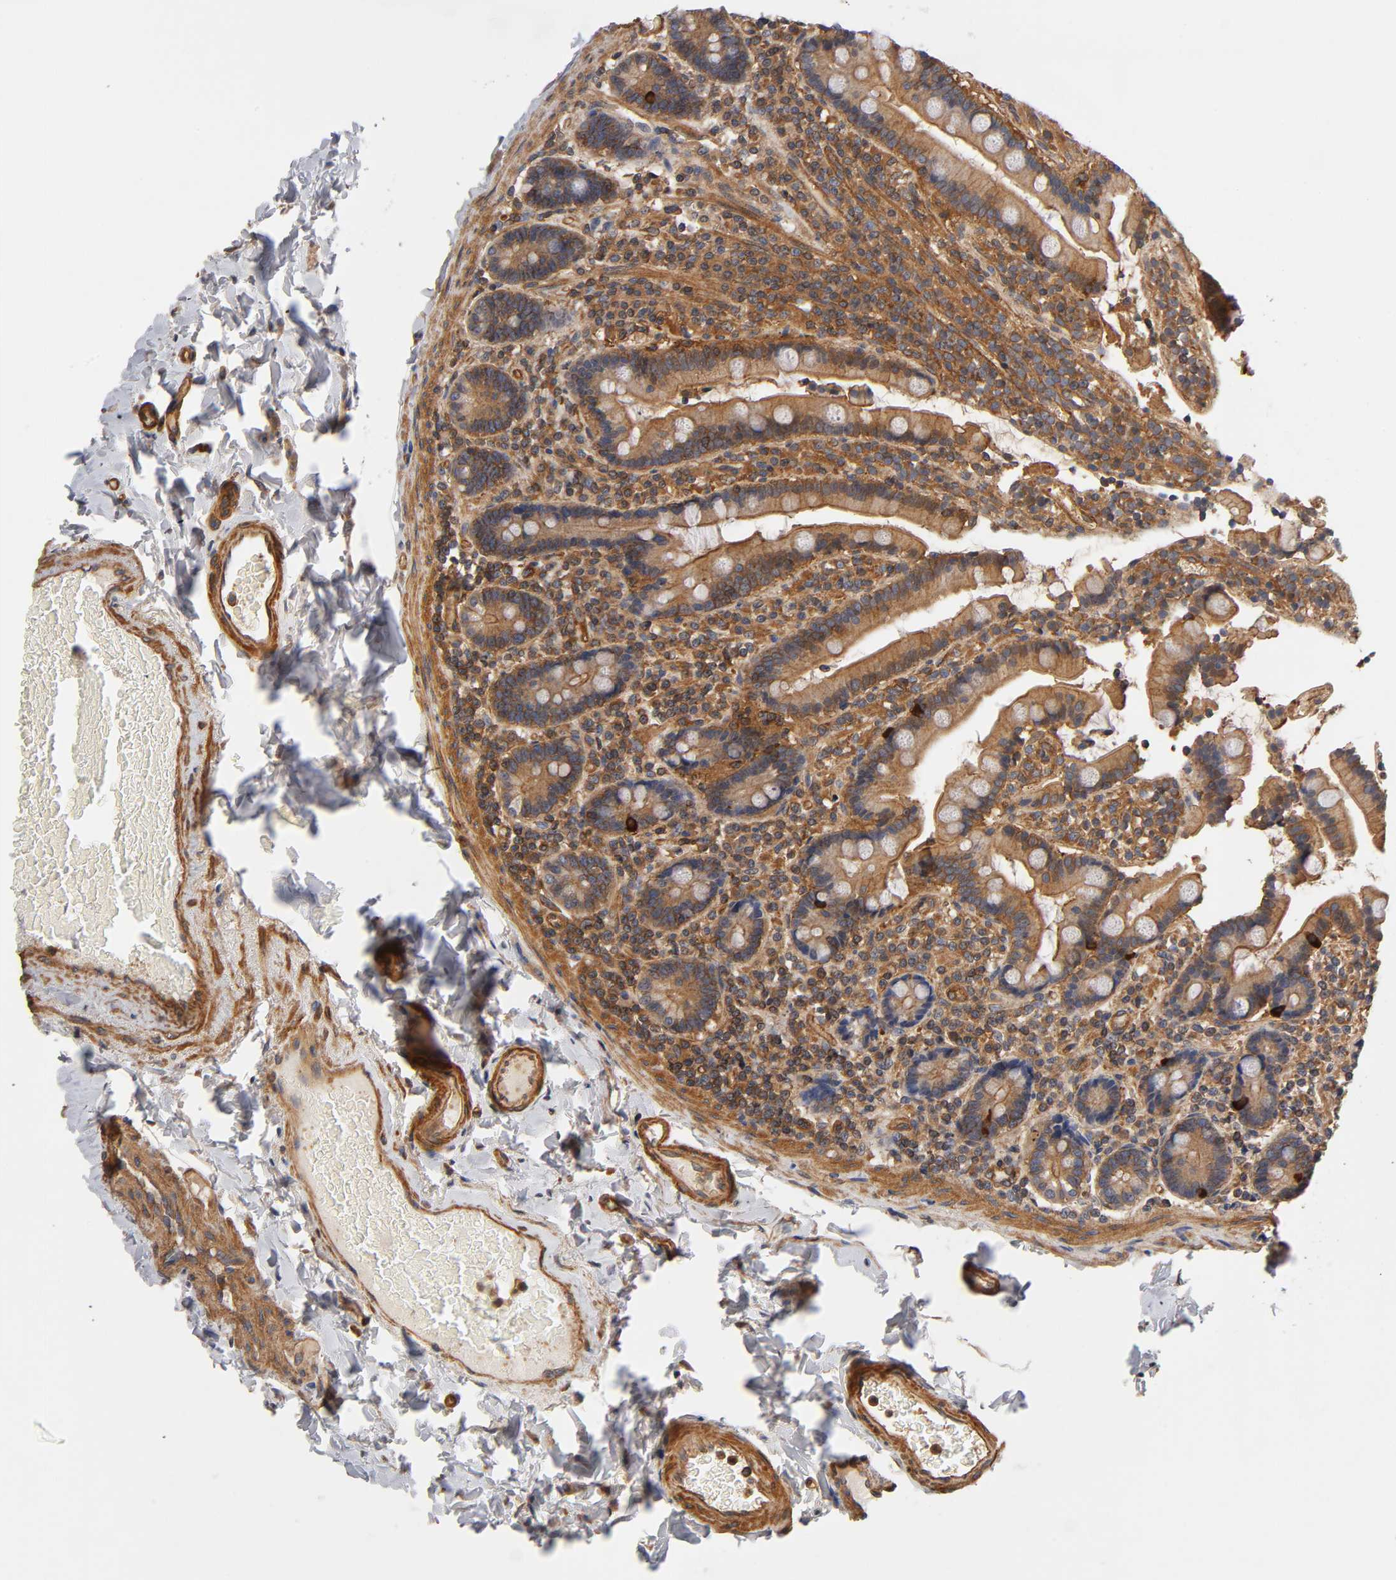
{"staining": {"intensity": "moderate", "quantity": ">75%", "location": "cytoplasmic/membranous"}, "tissue": "duodenum", "cell_type": "Glandular cells", "image_type": "normal", "snomed": [{"axis": "morphology", "description": "Normal tissue, NOS"}, {"axis": "topography", "description": "Duodenum"}], "caption": "Immunohistochemical staining of benign human duodenum shows >75% levels of moderate cytoplasmic/membranous protein positivity in approximately >75% of glandular cells.", "gene": "LAMTOR2", "patient": {"sex": "female", "age": 53}}